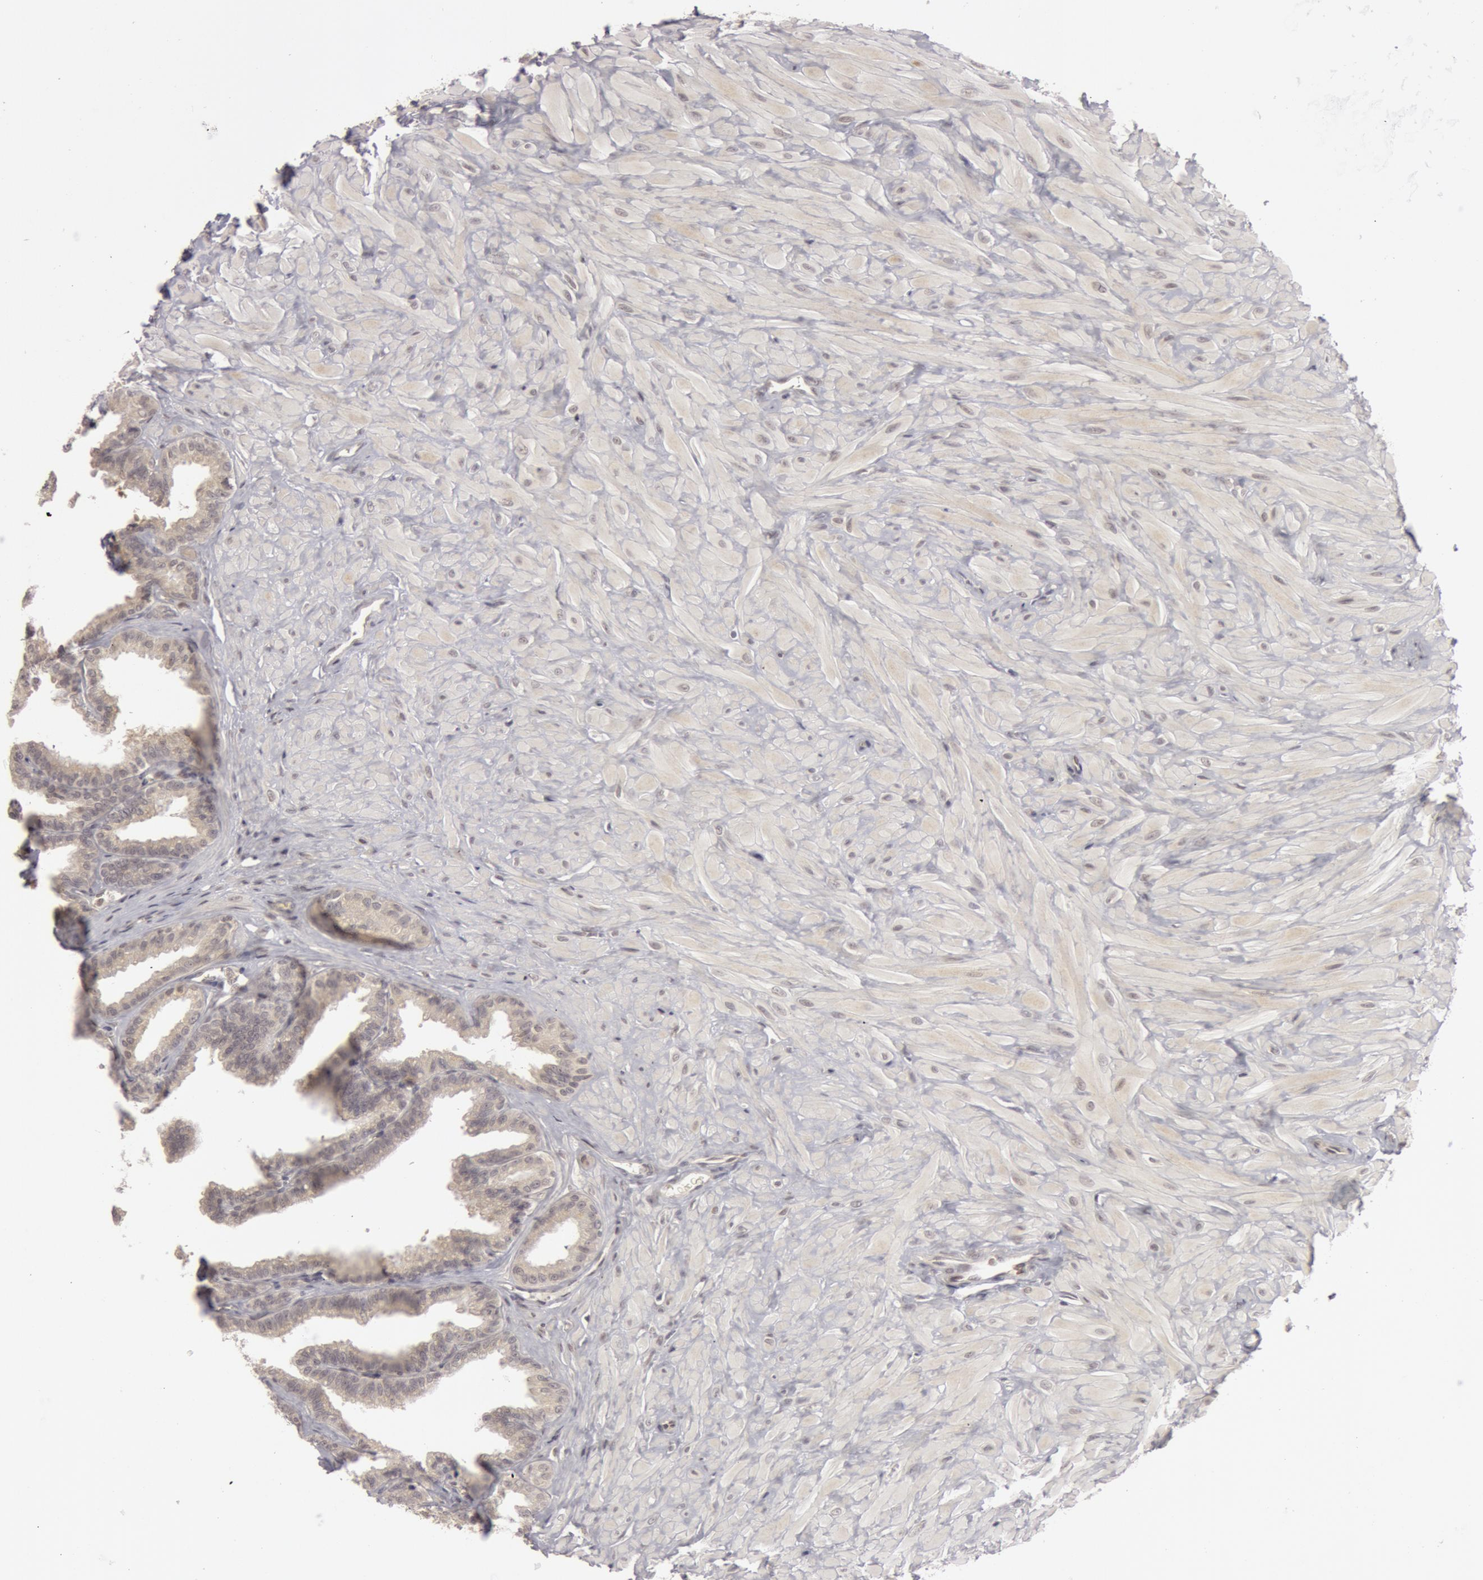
{"staining": {"intensity": "negative", "quantity": "none", "location": "none"}, "tissue": "seminal vesicle", "cell_type": "Glandular cells", "image_type": "normal", "snomed": [{"axis": "morphology", "description": "Normal tissue, NOS"}, {"axis": "topography", "description": "Seminal veicle"}], "caption": "Glandular cells show no significant positivity in unremarkable seminal vesicle.", "gene": "OASL", "patient": {"sex": "male", "age": 26}}